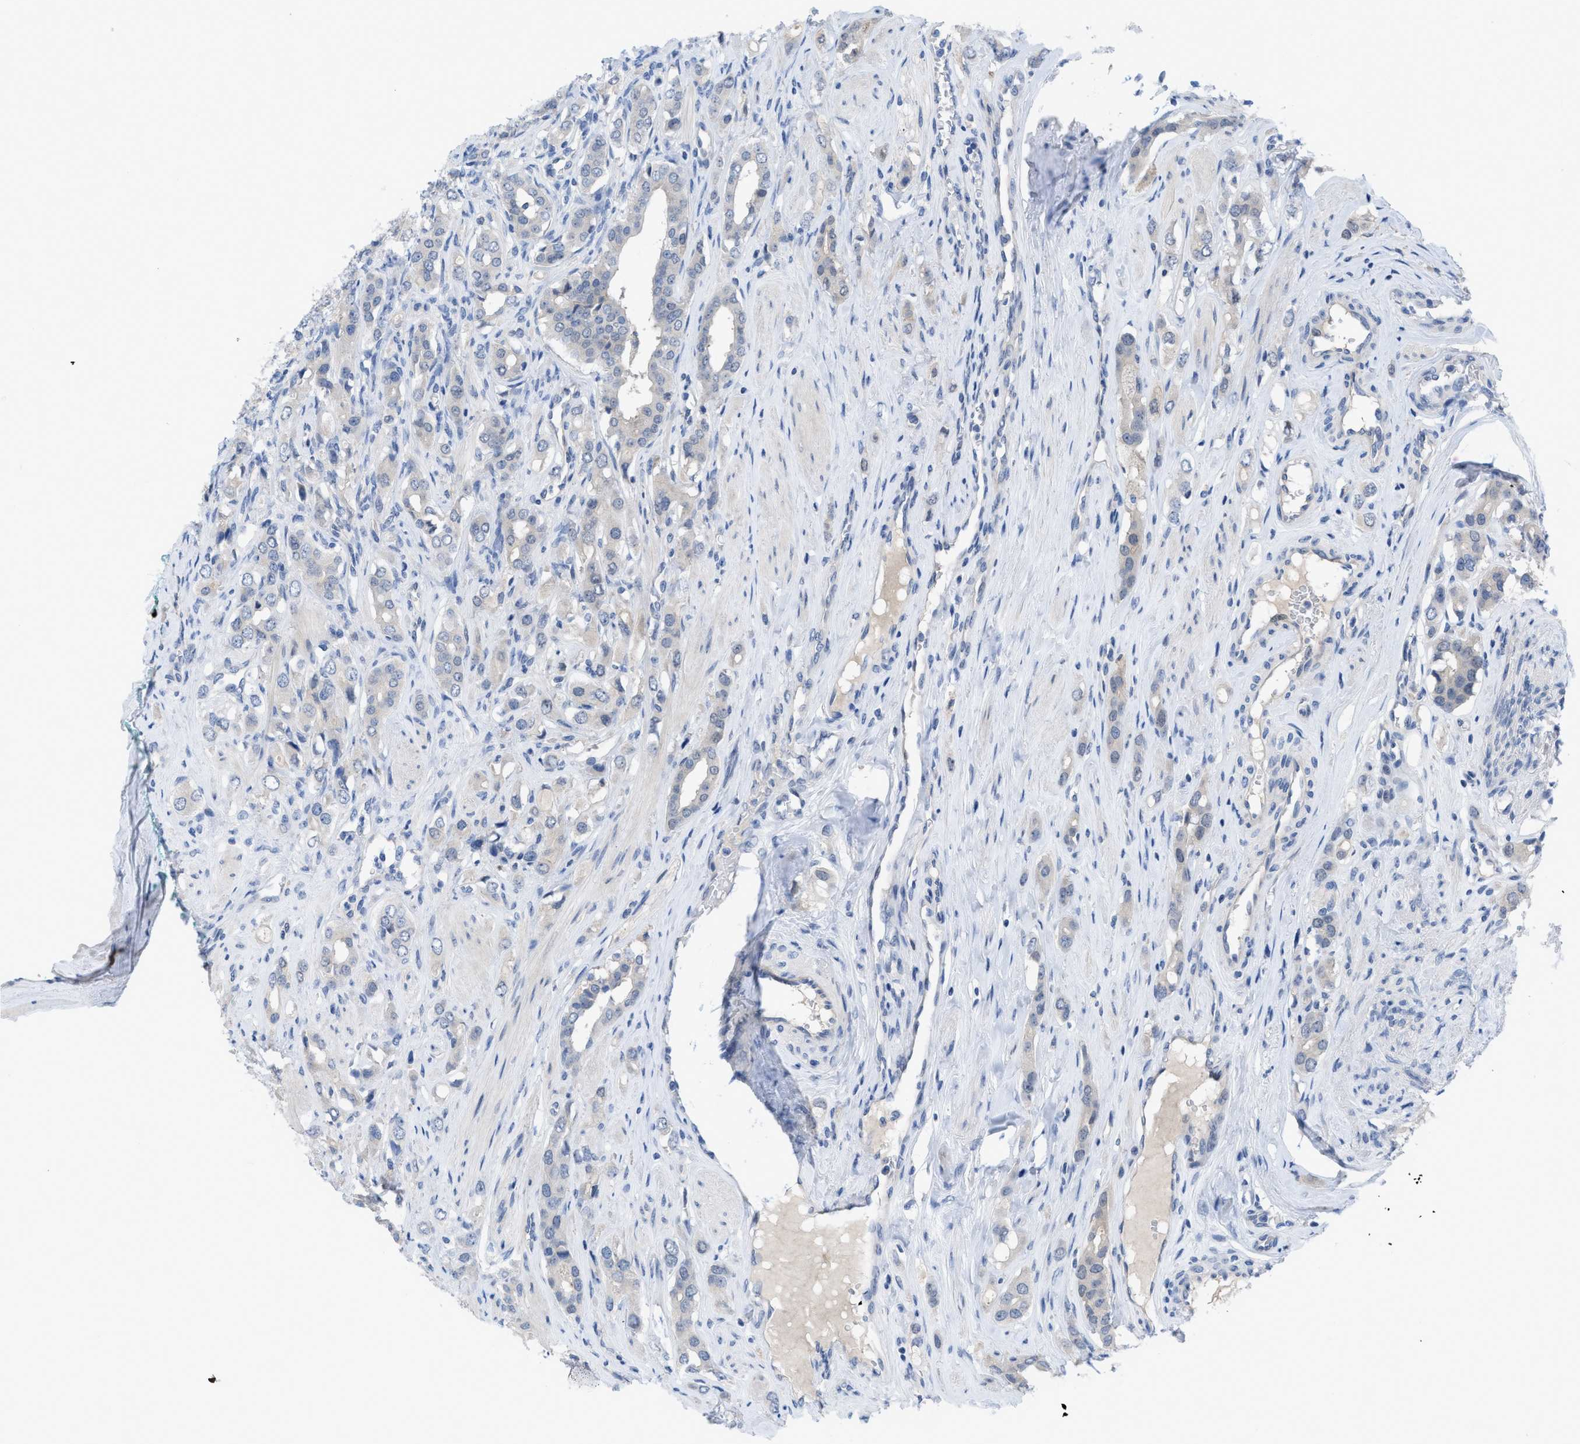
{"staining": {"intensity": "negative", "quantity": "none", "location": "none"}, "tissue": "prostate cancer", "cell_type": "Tumor cells", "image_type": "cancer", "snomed": [{"axis": "morphology", "description": "Adenocarcinoma, High grade"}, {"axis": "topography", "description": "Prostate"}], "caption": "Prostate cancer was stained to show a protein in brown. There is no significant staining in tumor cells. The staining was performed using DAB to visualize the protein expression in brown, while the nuclei were stained in blue with hematoxylin (Magnification: 20x).", "gene": "IL17RE", "patient": {"sex": "male", "age": 52}}